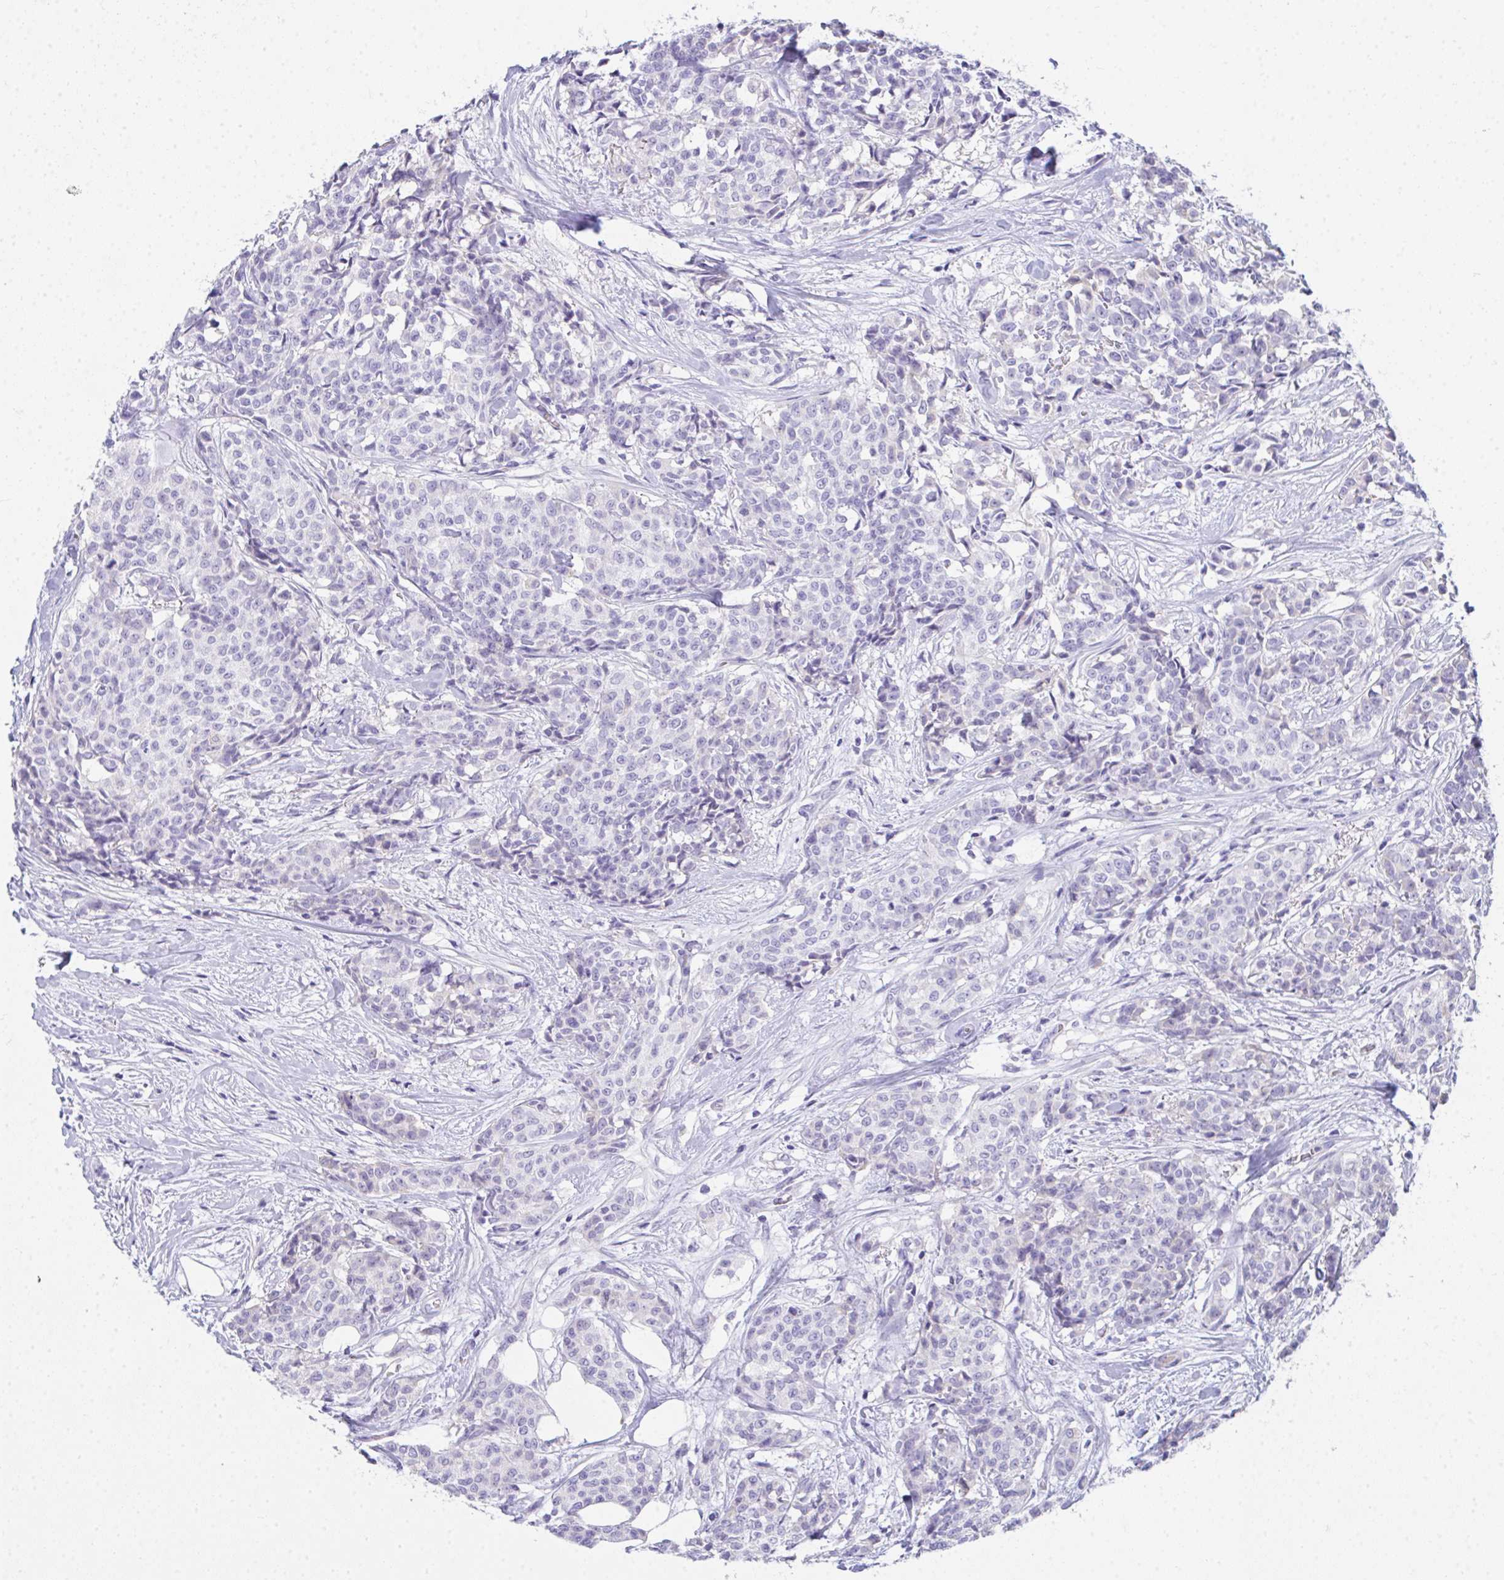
{"staining": {"intensity": "negative", "quantity": "none", "location": "none"}, "tissue": "breast cancer", "cell_type": "Tumor cells", "image_type": "cancer", "snomed": [{"axis": "morphology", "description": "Duct carcinoma"}, {"axis": "topography", "description": "Breast"}], "caption": "Histopathology image shows no protein positivity in tumor cells of breast infiltrating ductal carcinoma tissue.", "gene": "COA5", "patient": {"sex": "female", "age": 91}}